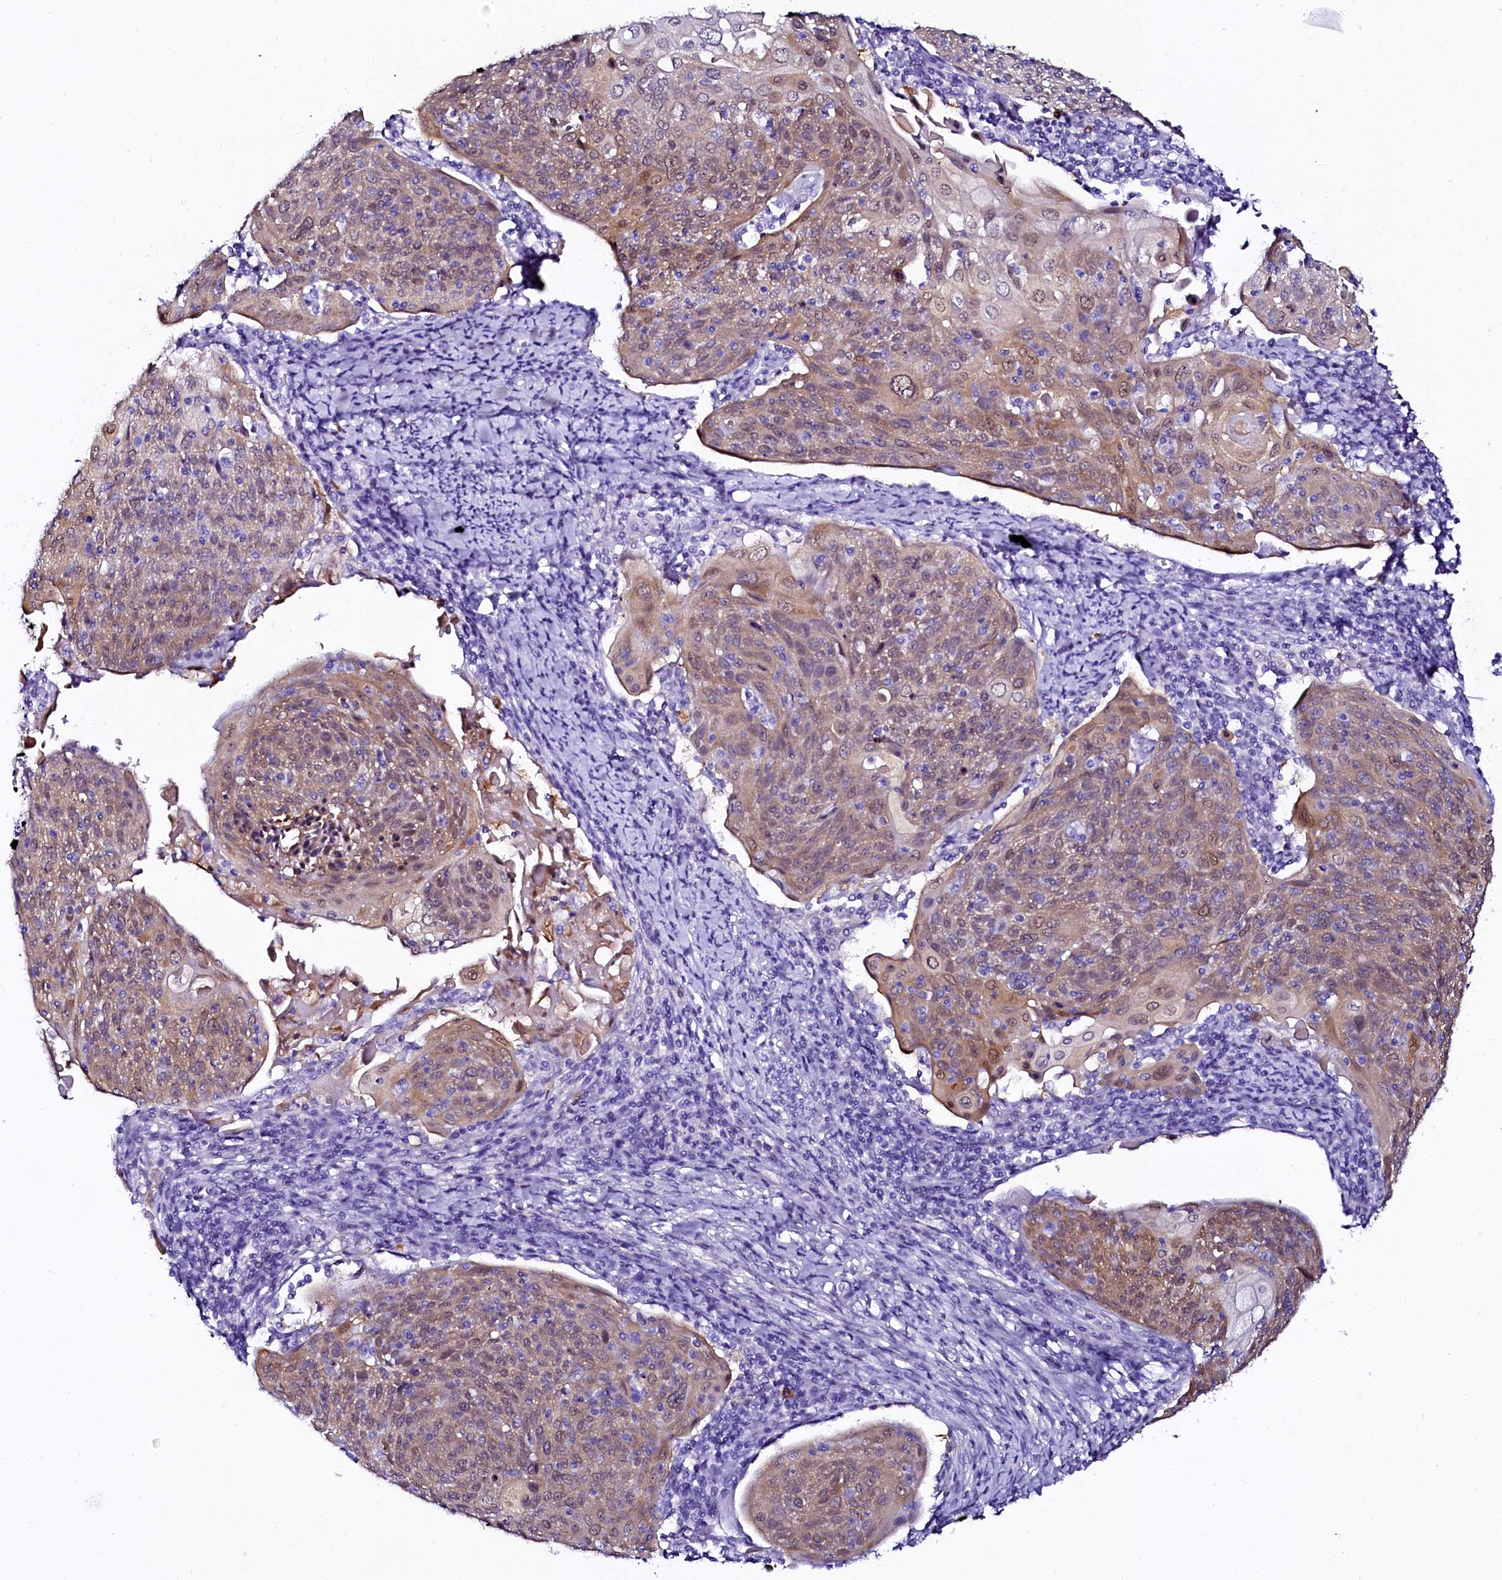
{"staining": {"intensity": "weak", "quantity": ">75%", "location": "cytoplasmic/membranous,nuclear"}, "tissue": "cervical cancer", "cell_type": "Tumor cells", "image_type": "cancer", "snomed": [{"axis": "morphology", "description": "Squamous cell carcinoma, NOS"}, {"axis": "topography", "description": "Cervix"}], "caption": "Protein staining of cervical cancer (squamous cell carcinoma) tissue shows weak cytoplasmic/membranous and nuclear expression in approximately >75% of tumor cells. The staining is performed using DAB (3,3'-diaminobenzidine) brown chromogen to label protein expression. The nuclei are counter-stained blue using hematoxylin.", "gene": "SORD", "patient": {"sex": "female", "age": 67}}